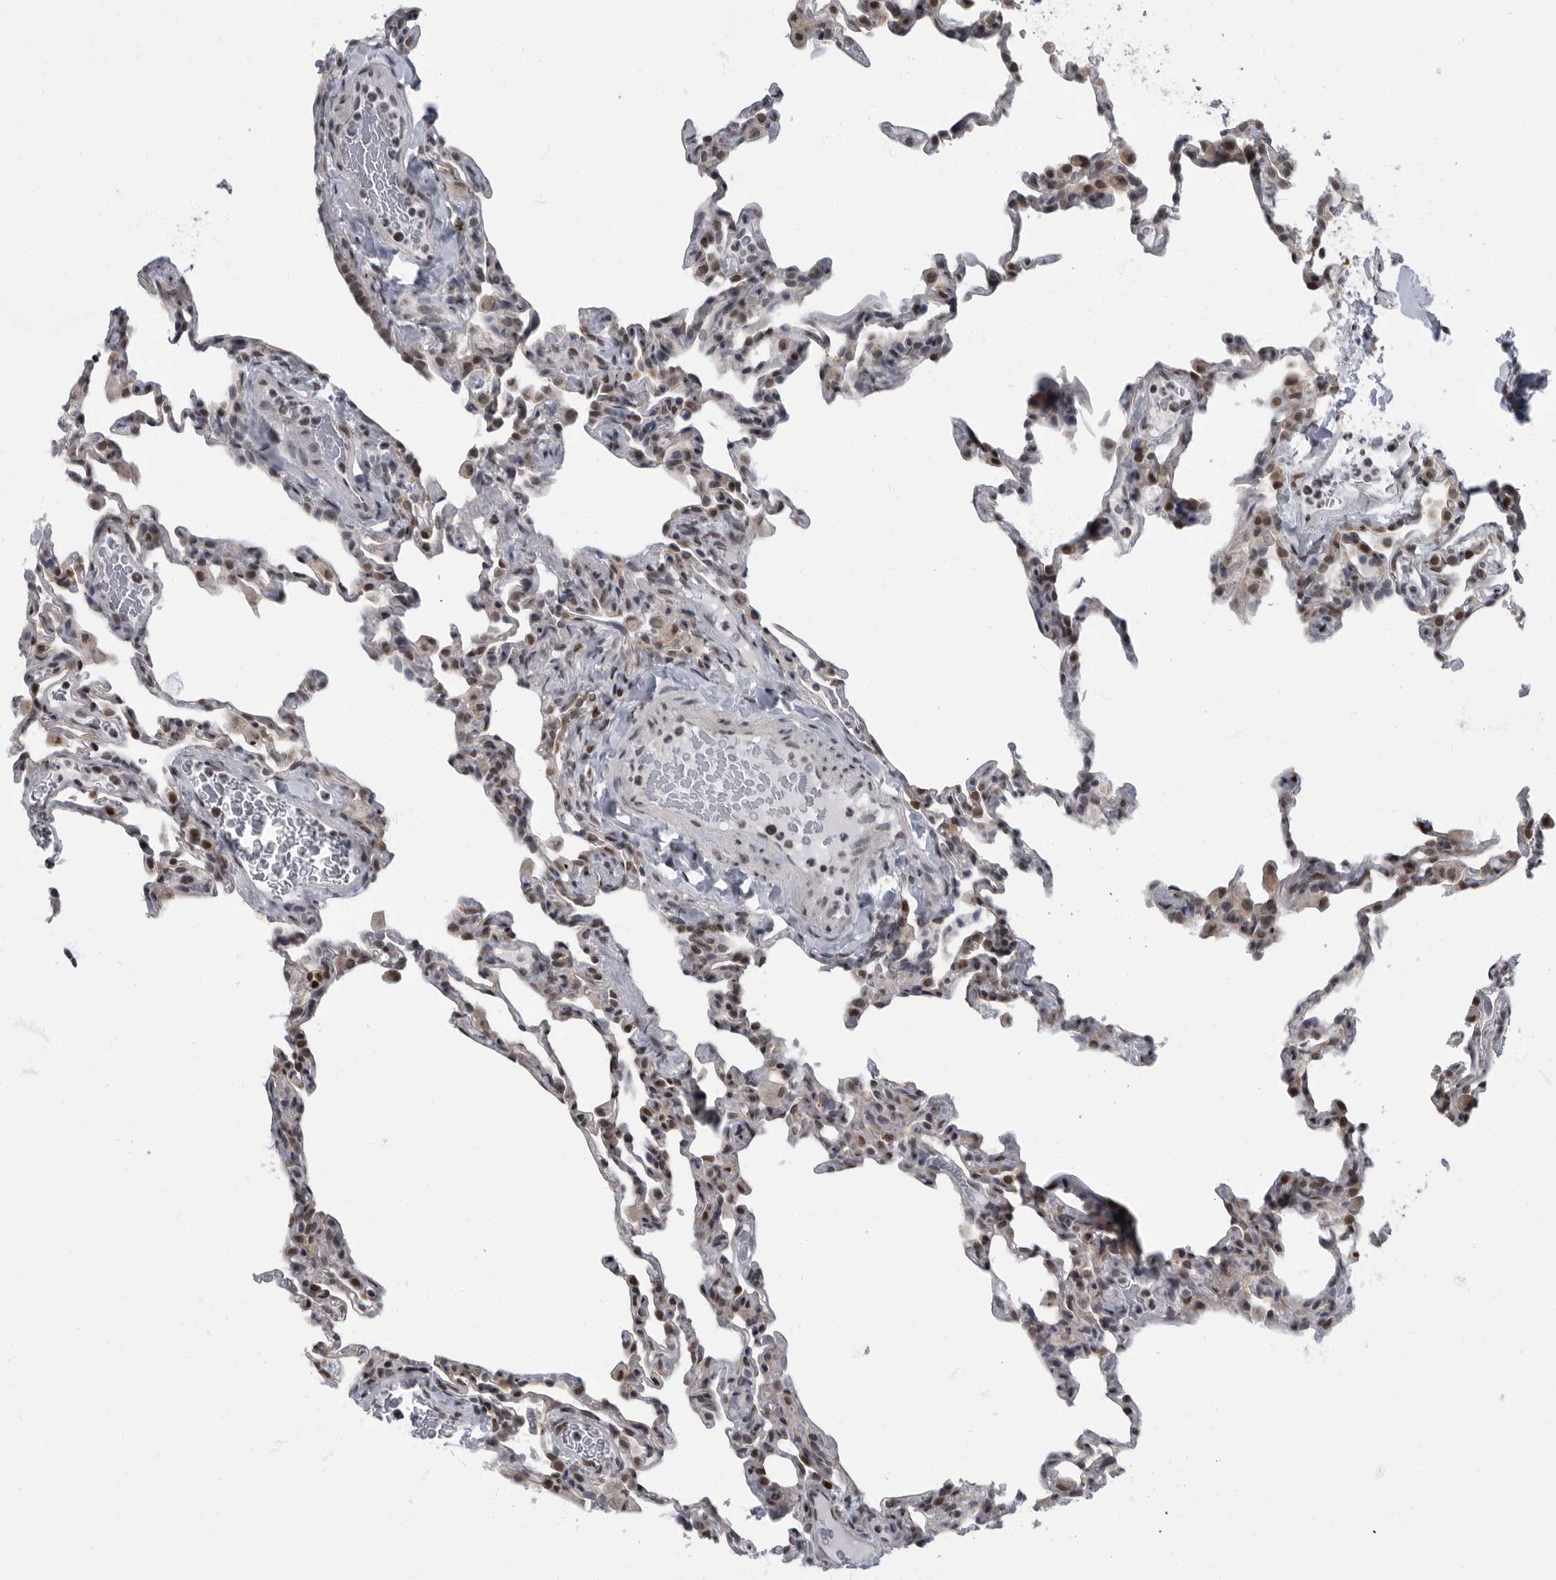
{"staining": {"intensity": "moderate", "quantity": "25%-75%", "location": "nuclear"}, "tissue": "lung", "cell_type": "Alveolar cells", "image_type": "normal", "snomed": [{"axis": "morphology", "description": "Normal tissue, NOS"}, {"axis": "topography", "description": "Lung"}], "caption": "Alveolar cells exhibit medium levels of moderate nuclear expression in approximately 25%-75% of cells in unremarkable lung. (DAB (3,3'-diaminobenzidine) = brown stain, brightfield microscopy at high magnification).", "gene": "EVI5", "patient": {"sex": "male", "age": 20}}